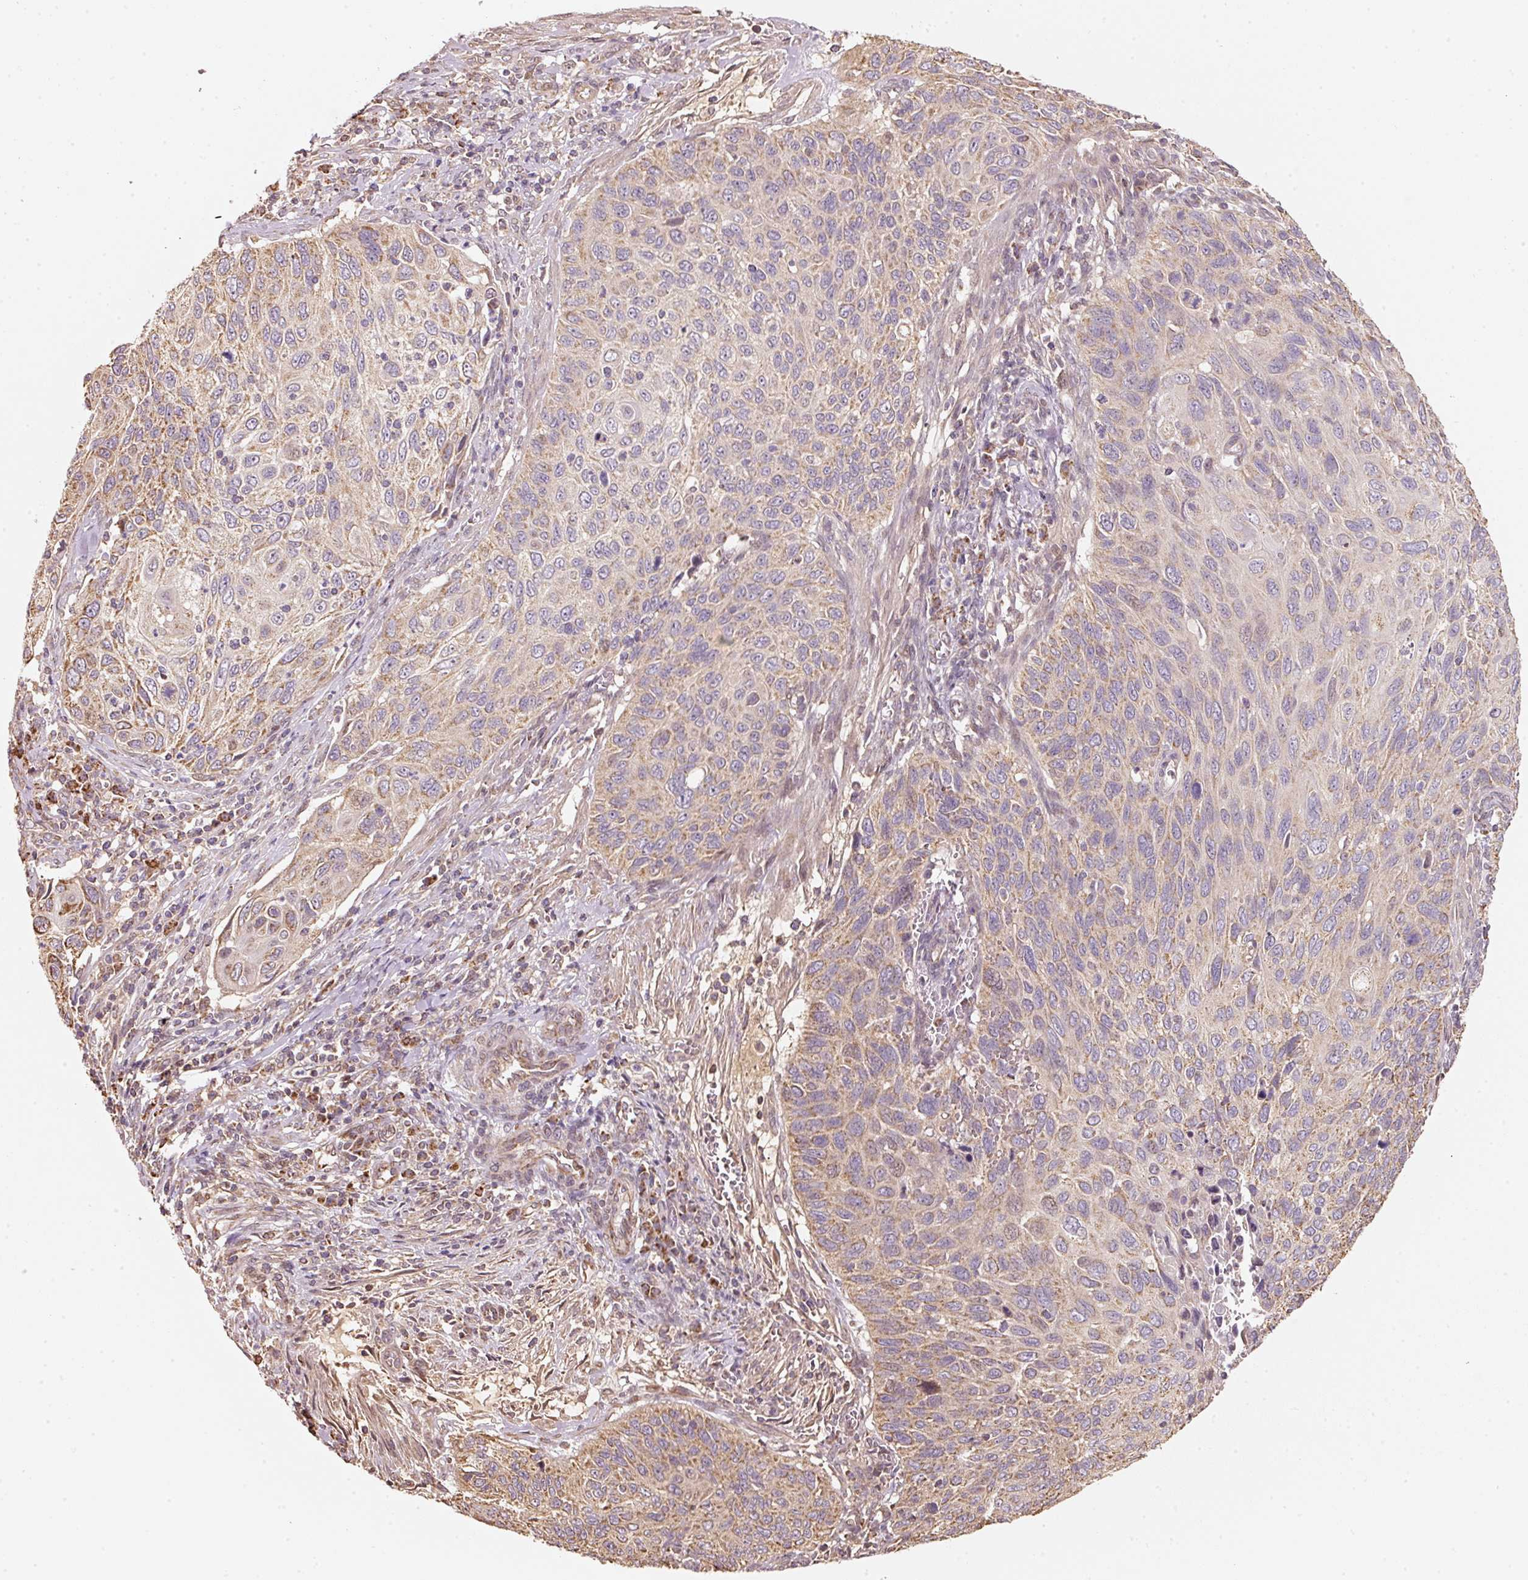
{"staining": {"intensity": "moderate", "quantity": "25%-75%", "location": "cytoplasmic/membranous"}, "tissue": "cervical cancer", "cell_type": "Tumor cells", "image_type": "cancer", "snomed": [{"axis": "morphology", "description": "Squamous cell carcinoma, NOS"}, {"axis": "topography", "description": "Cervix"}], "caption": "Cervical cancer (squamous cell carcinoma) was stained to show a protein in brown. There is medium levels of moderate cytoplasmic/membranous expression in approximately 25%-75% of tumor cells.", "gene": "RAB35", "patient": {"sex": "female", "age": 70}}